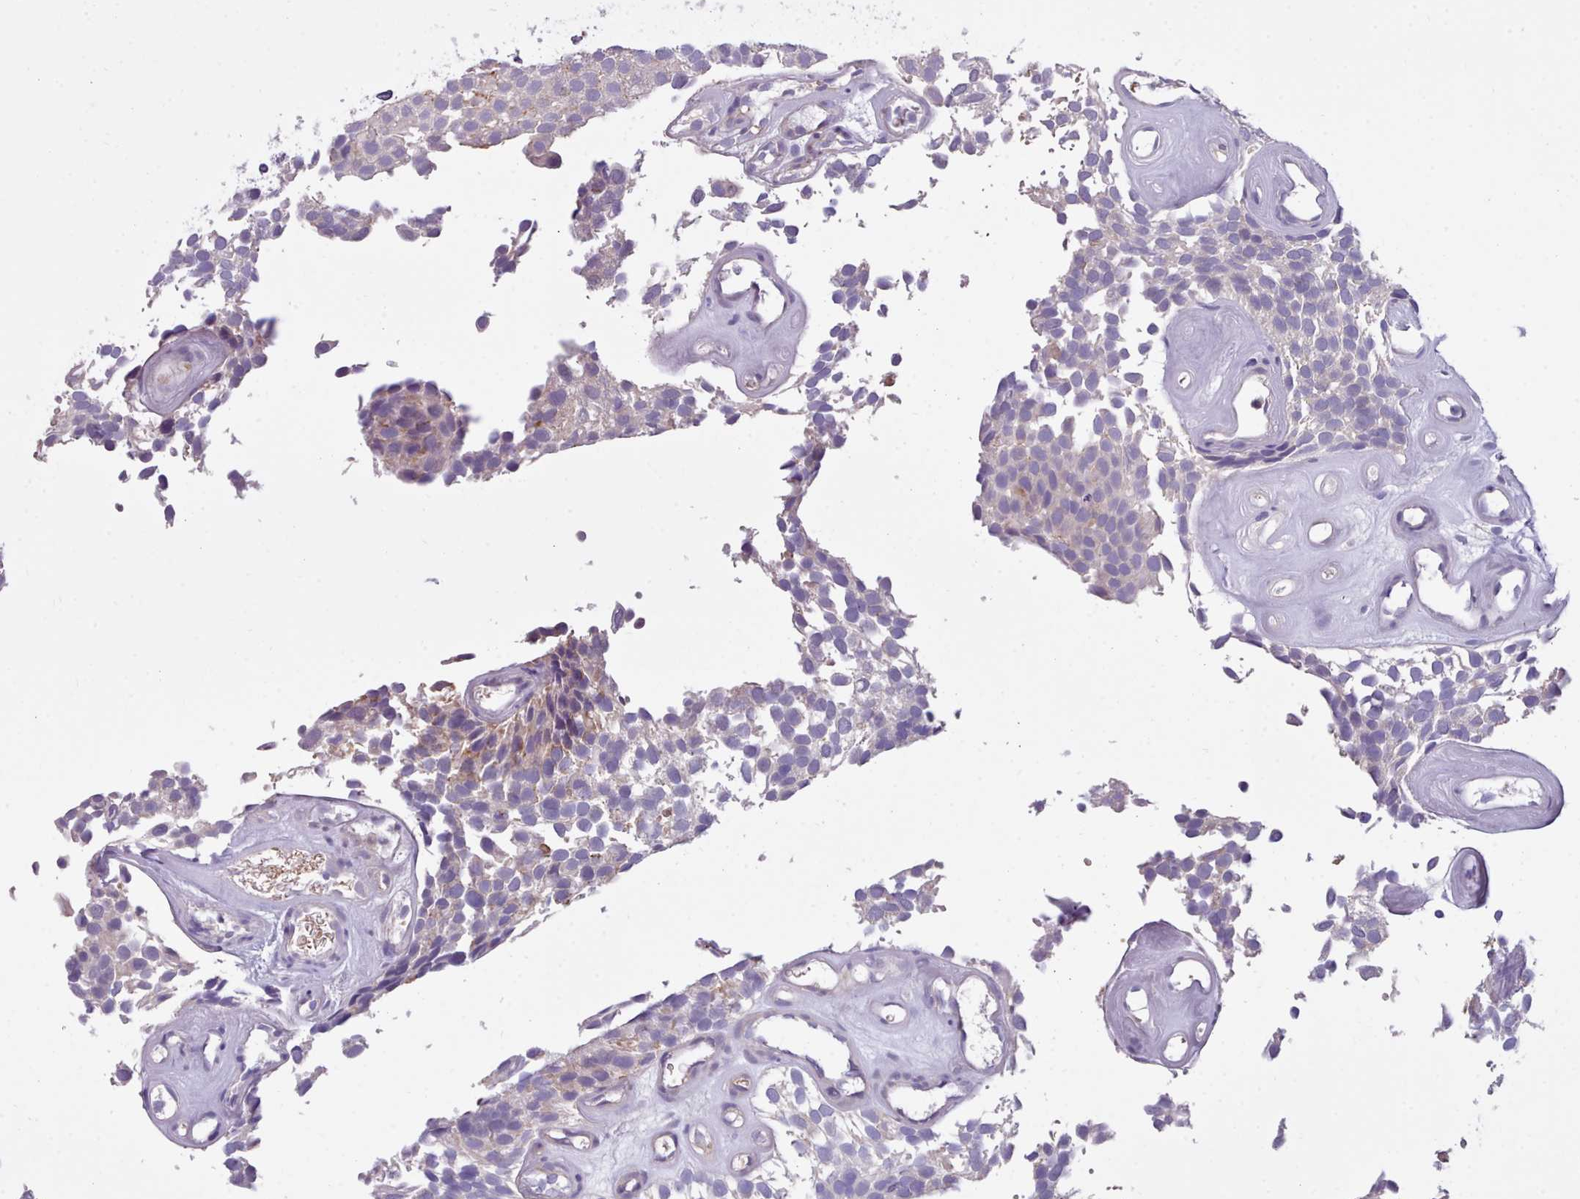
{"staining": {"intensity": "weak", "quantity": "25%-75%", "location": "cytoplasmic/membranous"}, "tissue": "urothelial cancer", "cell_type": "Tumor cells", "image_type": "cancer", "snomed": [{"axis": "morphology", "description": "Urothelial carcinoma, Low grade"}, {"axis": "topography", "description": "Urinary bladder"}], "caption": "The micrograph displays immunohistochemical staining of urothelial cancer. There is weak cytoplasmic/membranous expression is seen in about 25%-75% of tumor cells.", "gene": "KCTD16", "patient": {"sex": "male", "age": 89}}